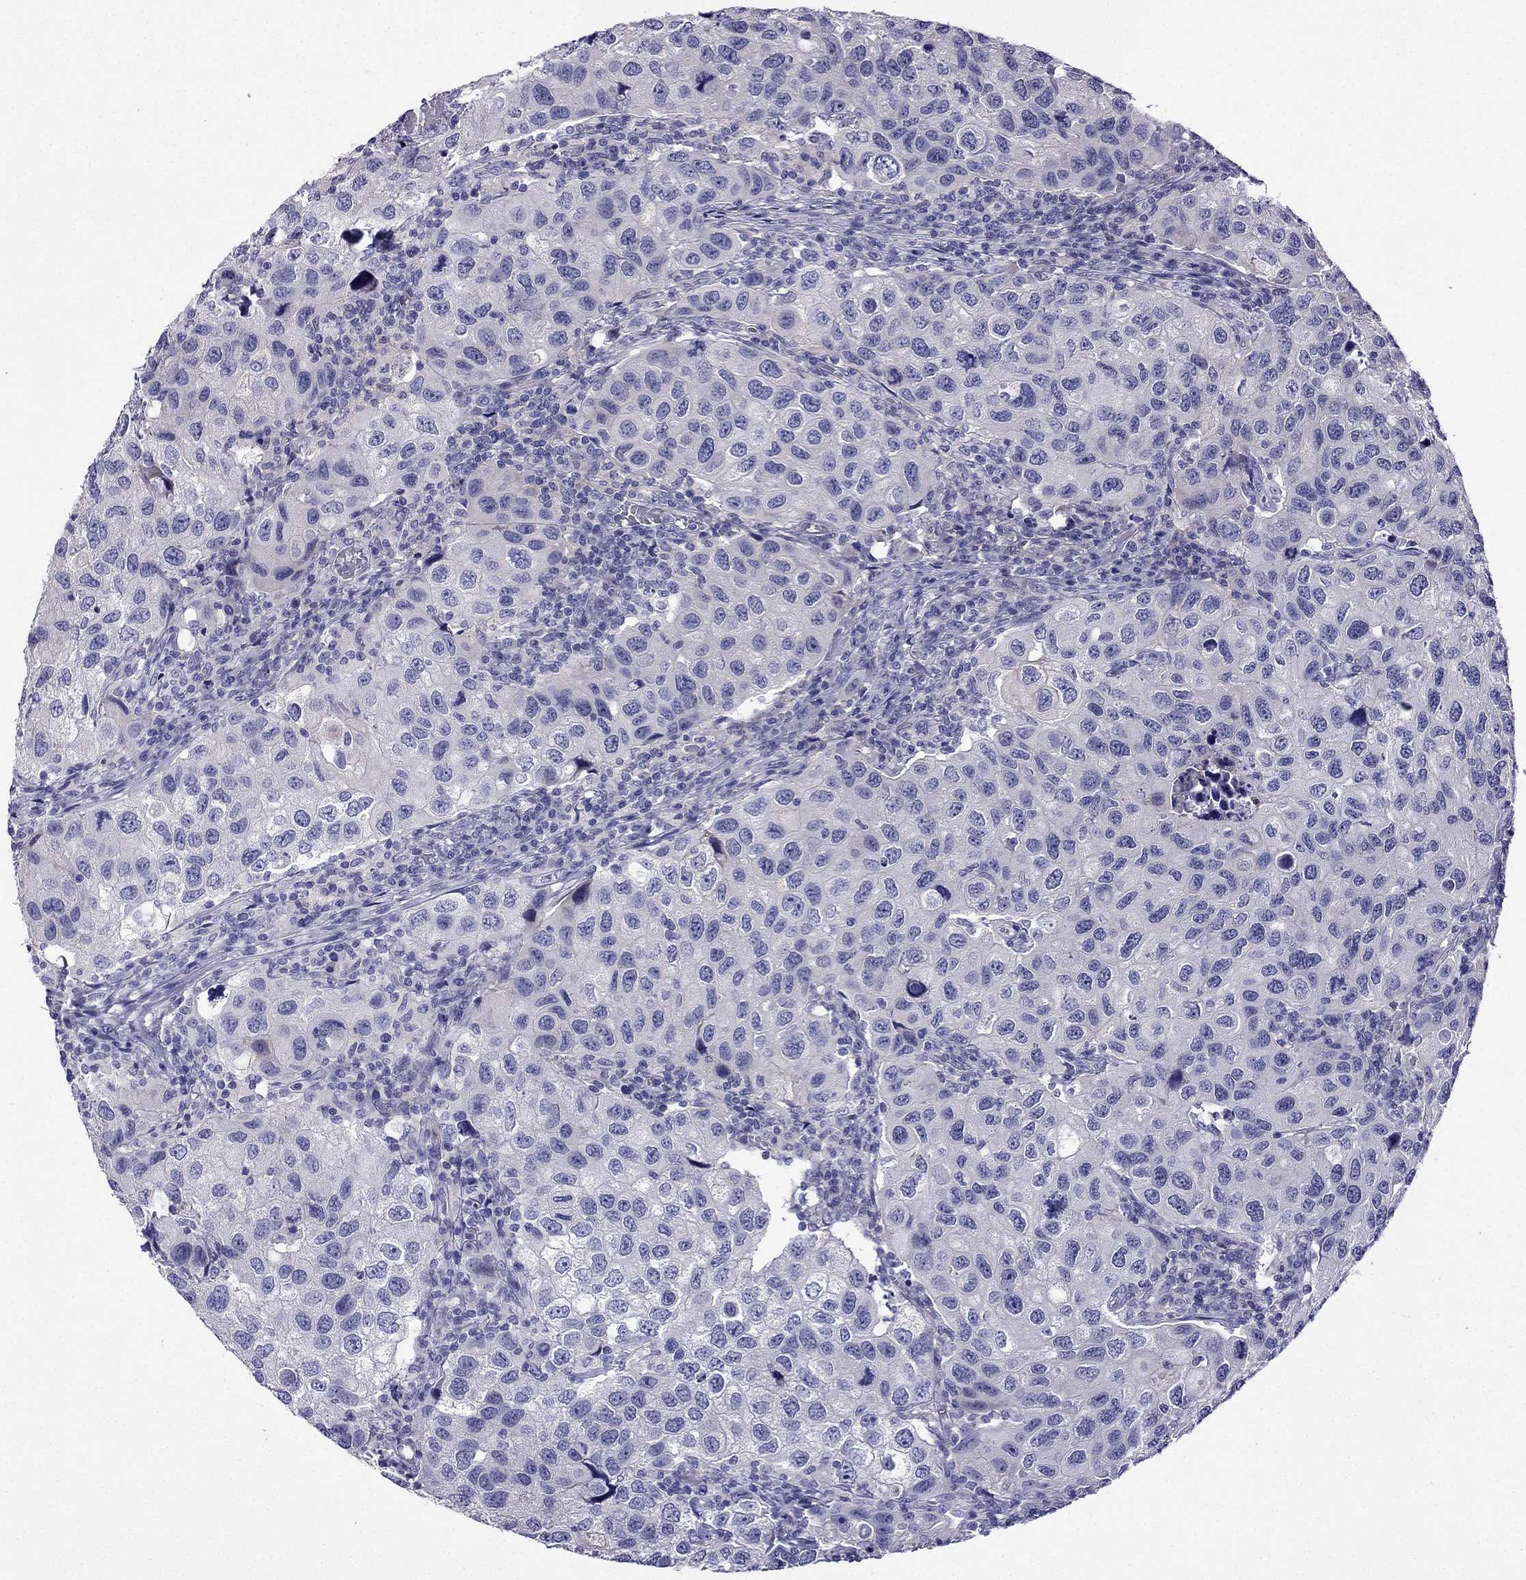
{"staining": {"intensity": "negative", "quantity": "none", "location": "none"}, "tissue": "urothelial cancer", "cell_type": "Tumor cells", "image_type": "cancer", "snomed": [{"axis": "morphology", "description": "Urothelial carcinoma, High grade"}, {"axis": "topography", "description": "Urinary bladder"}], "caption": "Micrograph shows no significant protein staining in tumor cells of urothelial cancer.", "gene": "KCNJ10", "patient": {"sex": "male", "age": 79}}